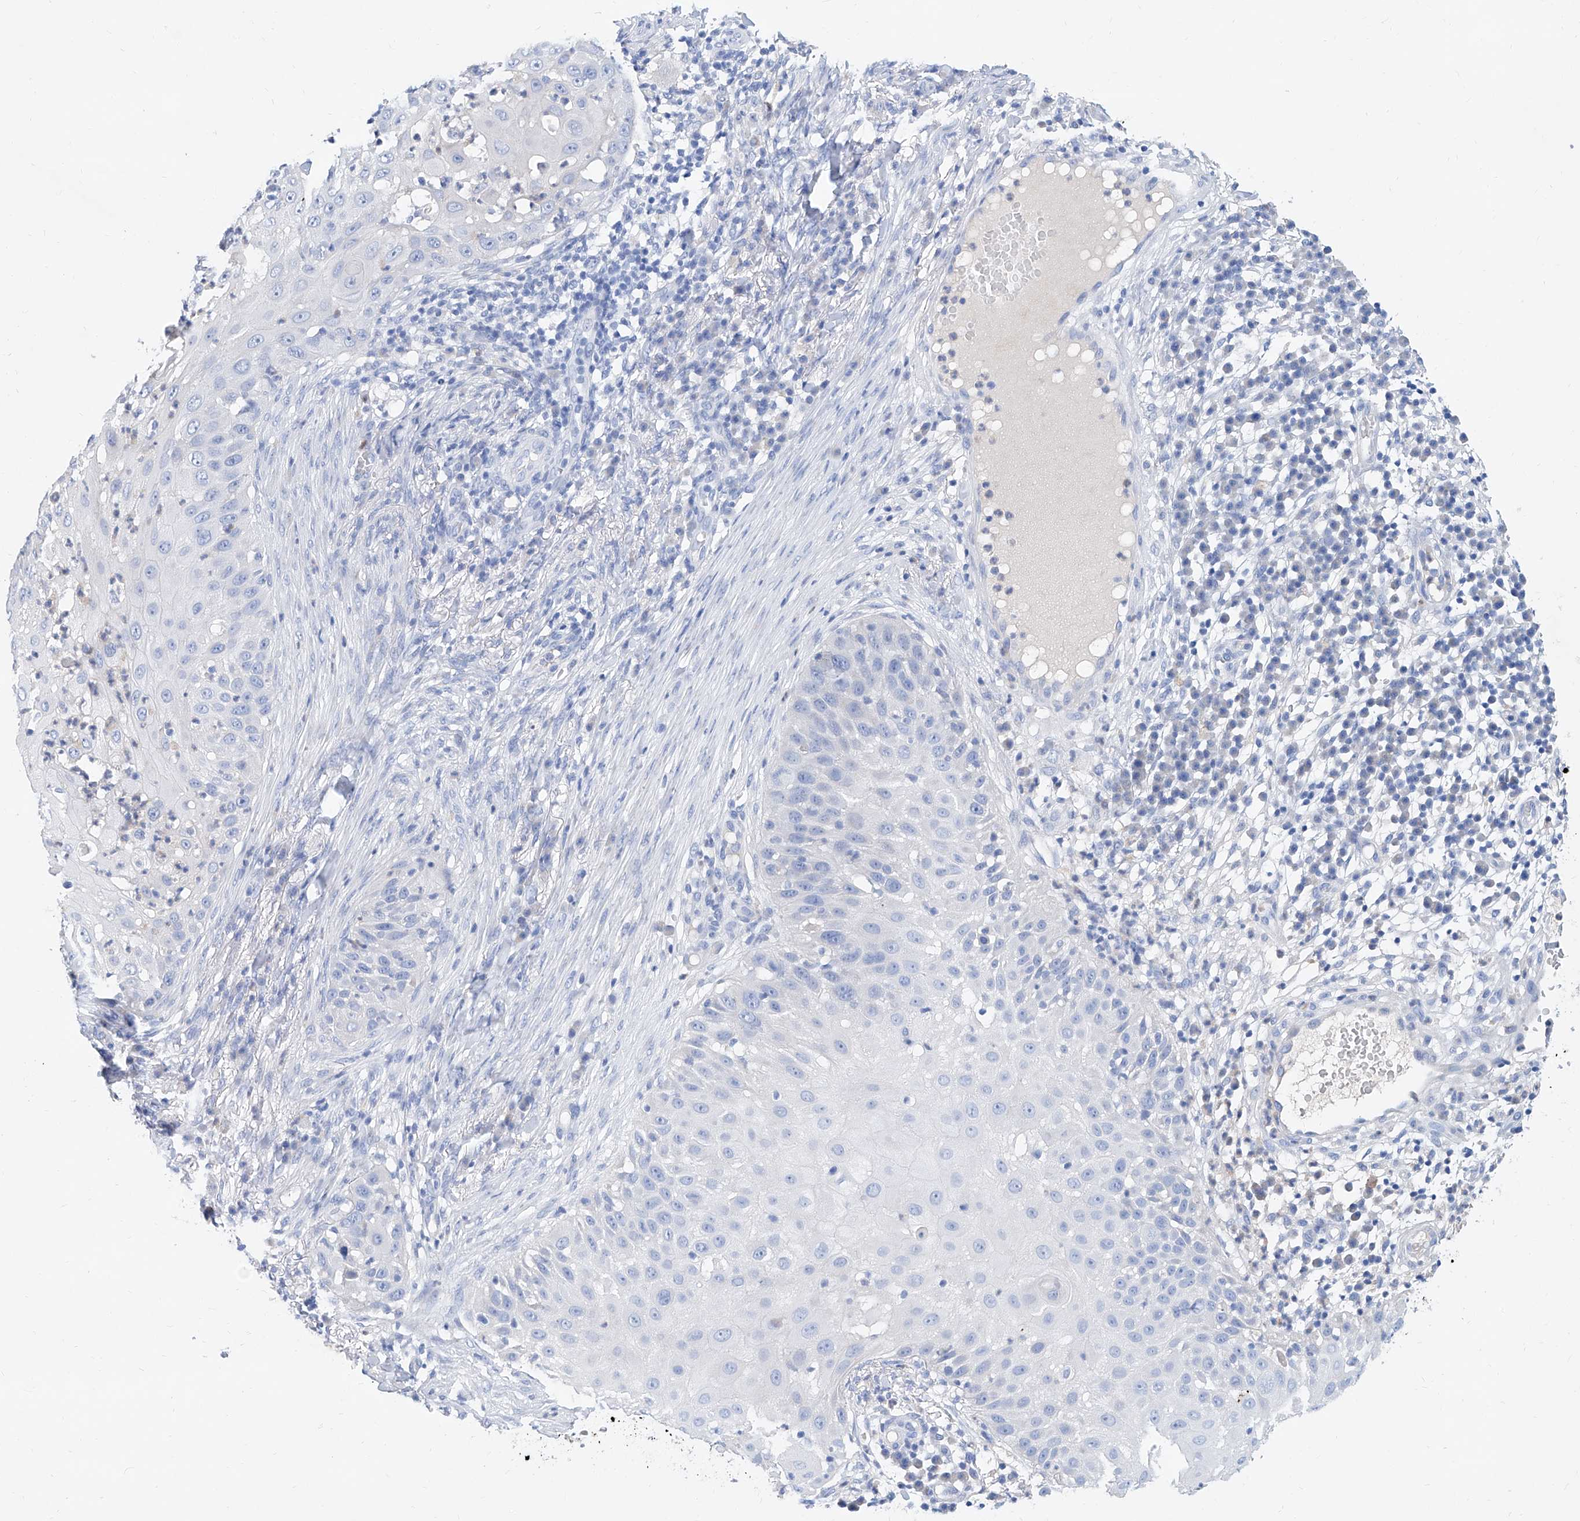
{"staining": {"intensity": "negative", "quantity": "none", "location": "none"}, "tissue": "skin cancer", "cell_type": "Tumor cells", "image_type": "cancer", "snomed": [{"axis": "morphology", "description": "Squamous cell carcinoma, NOS"}, {"axis": "topography", "description": "Skin"}], "caption": "Immunohistochemical staining of human skin cancer demonstrates no significant positivity in tumor cells. Brightfield microscopy of IHC stained with DAB (3,3'-diaminobenzidine) (brown) and hematoxylin (blue), captured at high magnification.", "gene": "SLC25A29", "patient": {"sex": "female", "age": 44}}